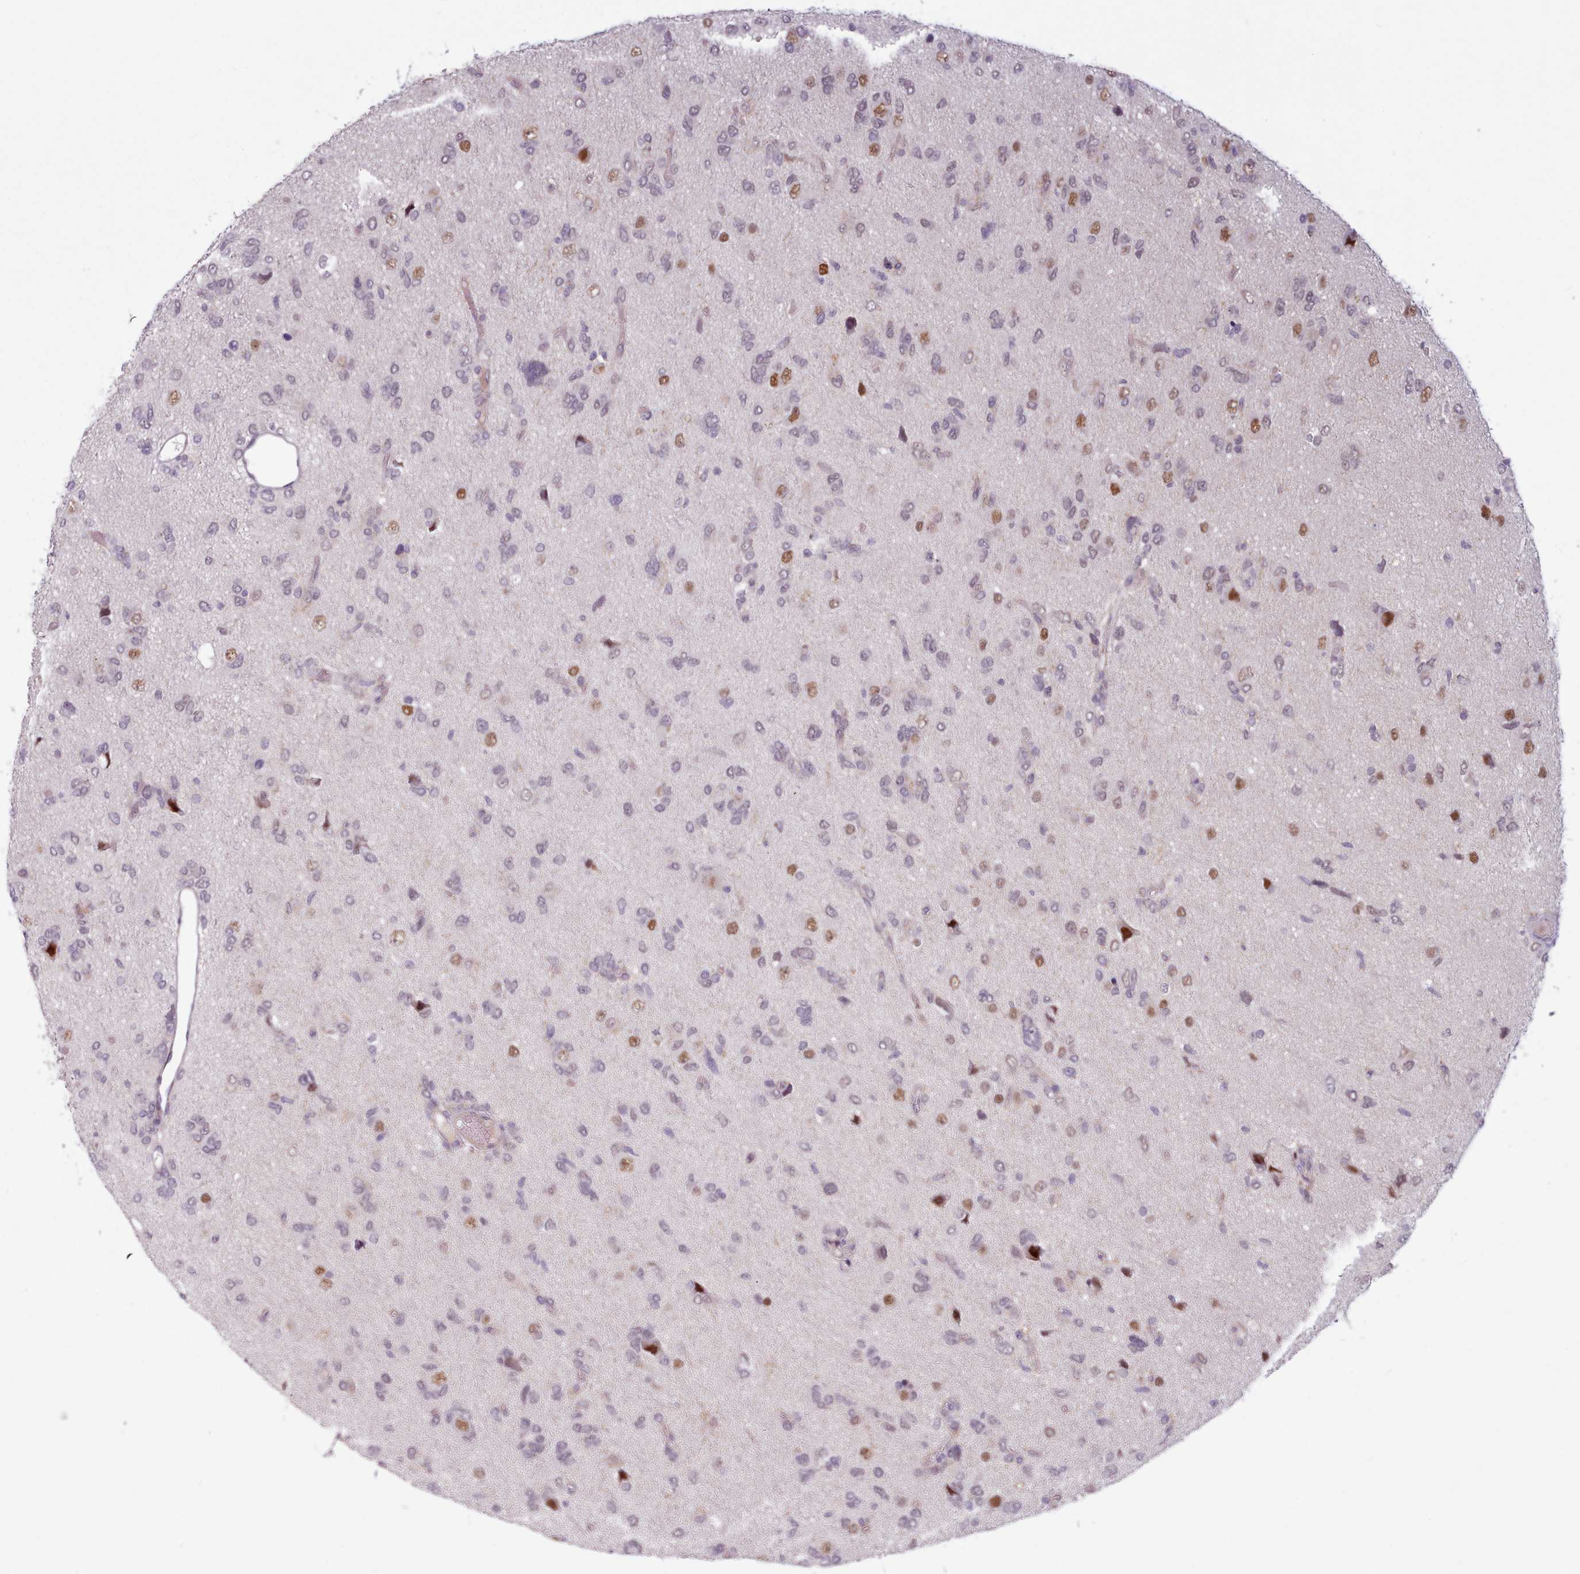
{"staining": {"intensity": "negative", "quantity": "none", "location": "none"}, "tissue": "glioma", "cell_type": "Tumor cells", "image_type": "cancer", "snomed": [{"axis": "morphology", "description": "Glioma, malignant, High grade"}, {"axis": "topography", "description": "Brain"}], "caption": "An immunohistochemistry (IHC) histopathology image of malignant glioma (high-grade) is shown. There is no staining in tumor cells of malignant glioma (high-grade).", "gene": "KBTBD7", "patient": {"sex": "female", "age": 59}}